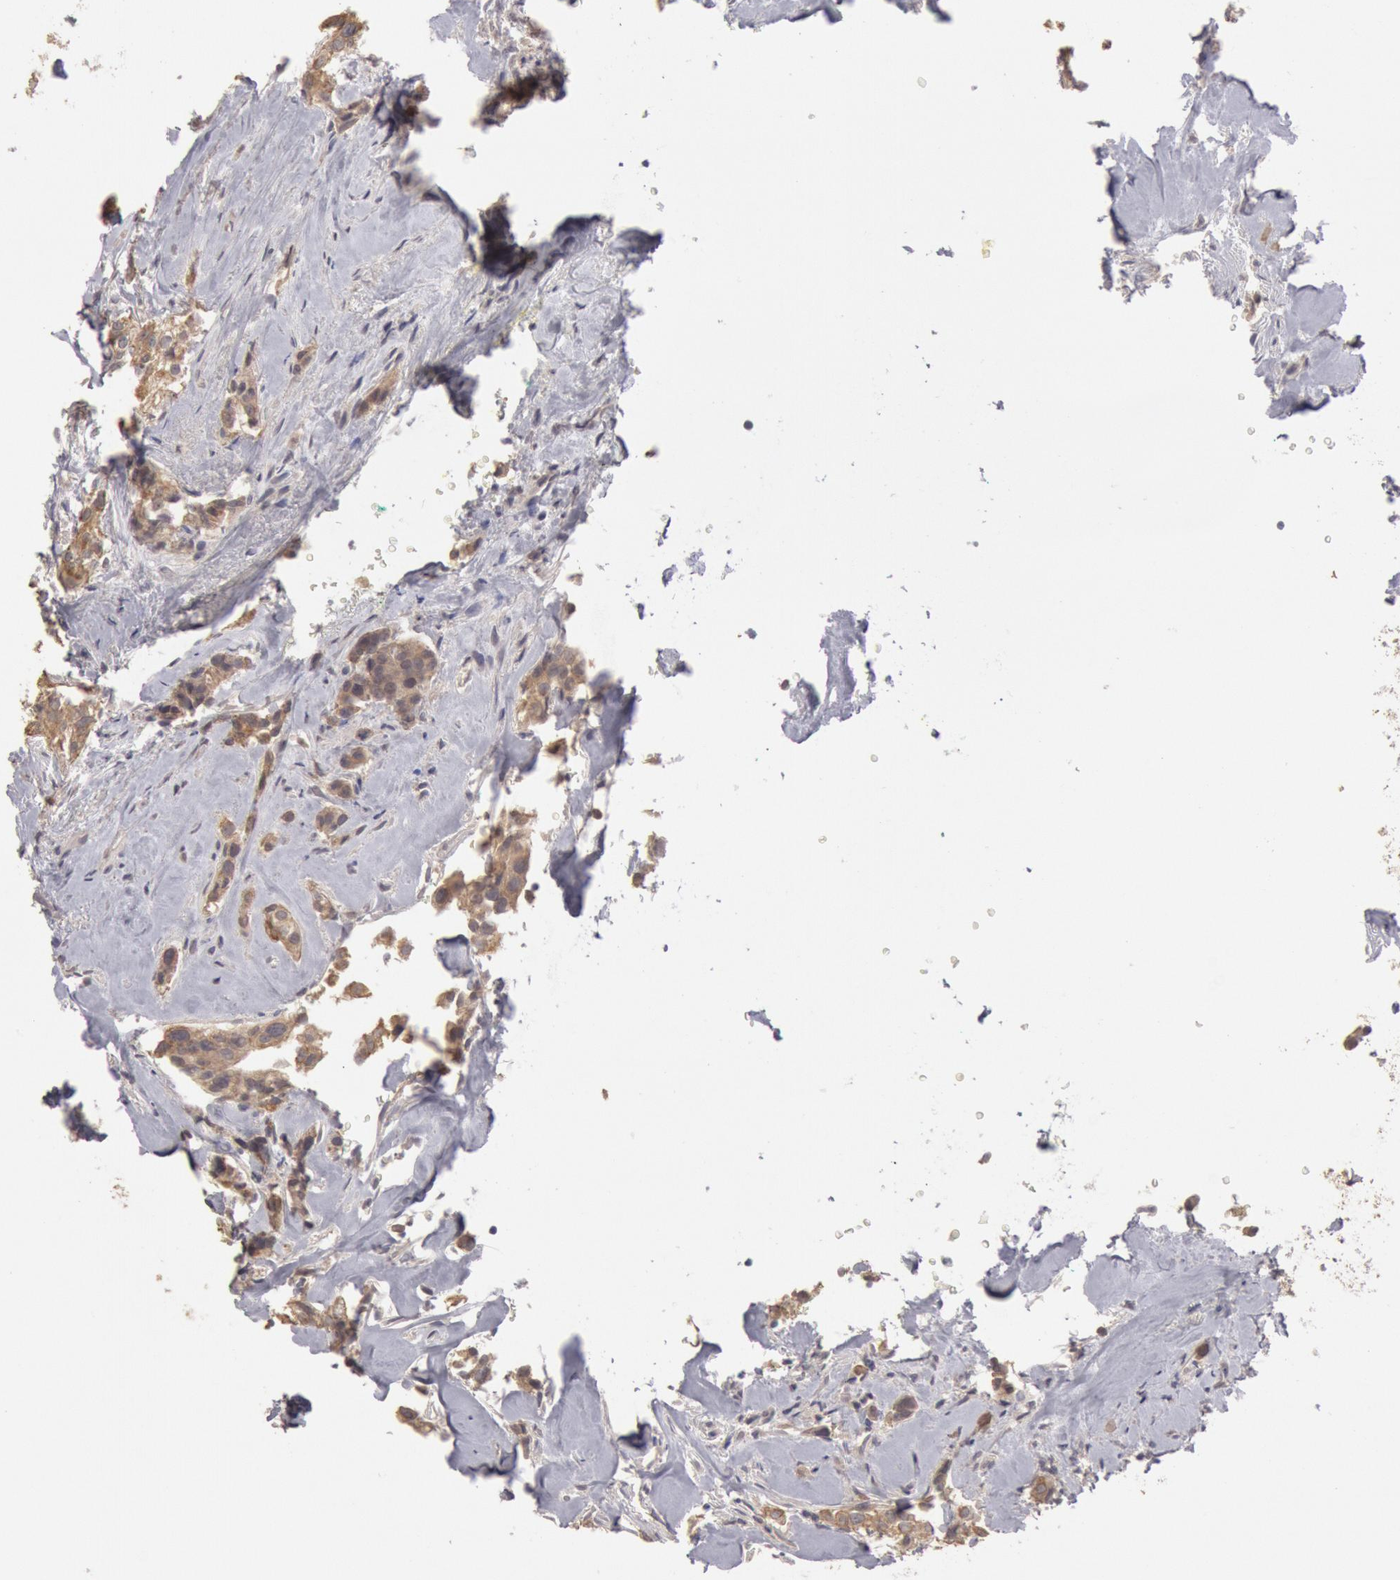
{"staining": {"intensity": "moderate", "quantity": ">75%", "location": "cytoplasmic/membranous"}, "tissue": "breast cancer", "cell_type": "Tumor cells", "image_type": "cancer", "snomed": [{"axis": "morphology", "description": "Duct carcinoma"}, {"axis": "topography", "description": "Breast"}], "caption": "Immunohistochemistry (IHC) (DAB (3,3'-diaminobenzidine)) staining of human breast cancer (intraductal carcinoma) demonstrates moderate cytoplasmic/membranous protein expression in approximately >75% of tumor cells. (IHC, brightfield microscopy, high magnification).", "gene": "ZFP36L1", "patient": {"sex": "female", "age": 45}}